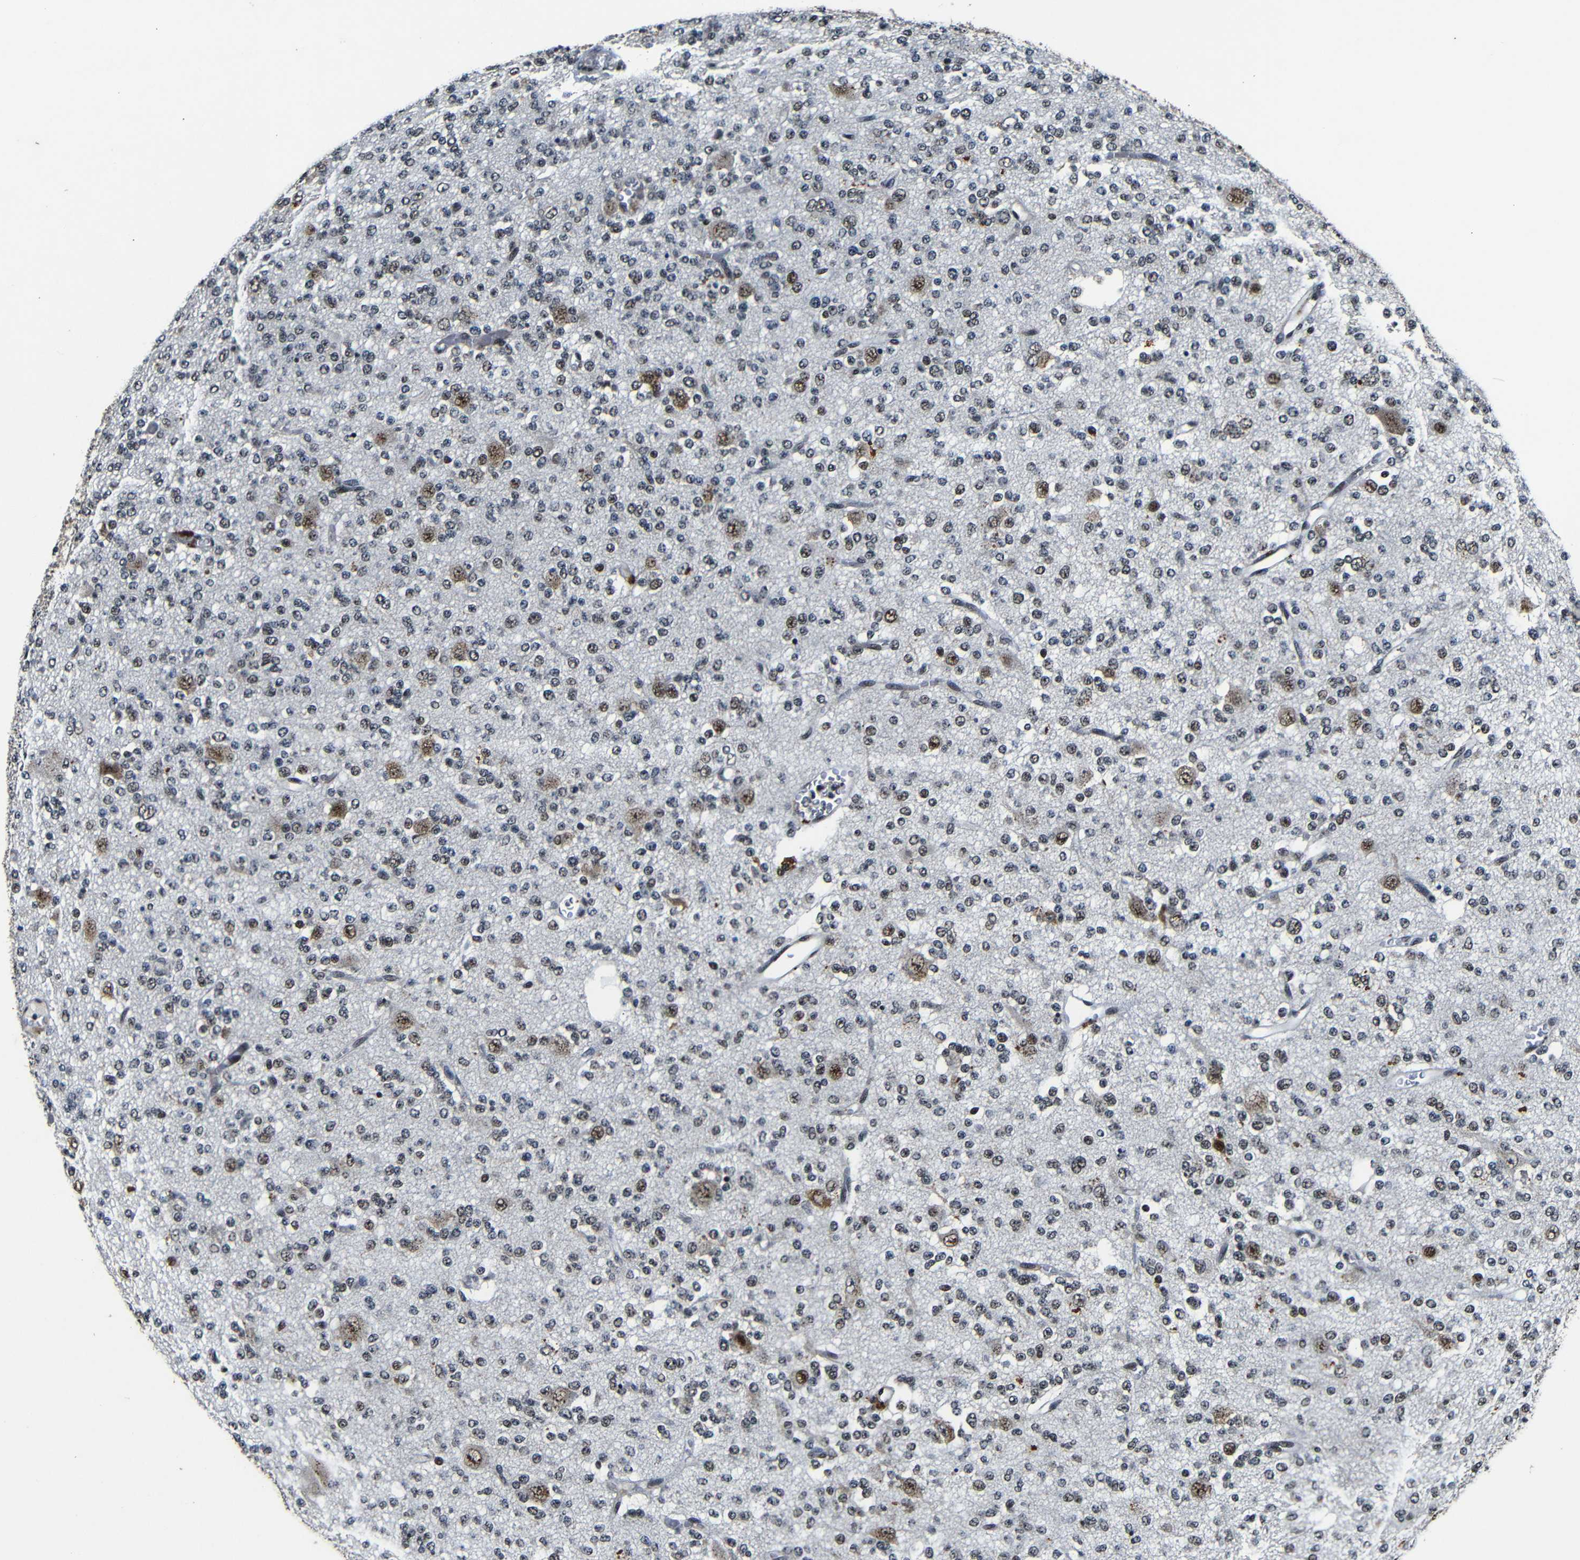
{"staining": {"intensity": "moderate", "quantity": "<25%", "location": "cytoplasmic/membranous,nuclear"}, "tissue": "glioma", "cell_type": "Tumor cells", "image_type": "cancer", "snomed": [{"axis": "morphology", "description": "Glioma, malignant, Low grade"}, {"axis": "topography", "description": "Brain"}], "caption": "The micrograph shows staining of malignant glioma (low-grade), revealing moderate cytoplasmic/membranous and nuclear protein positivity (brown color) within tumor cells.", "gene": "FOXD4", "patient": {"sex": "male", "age": 38}}